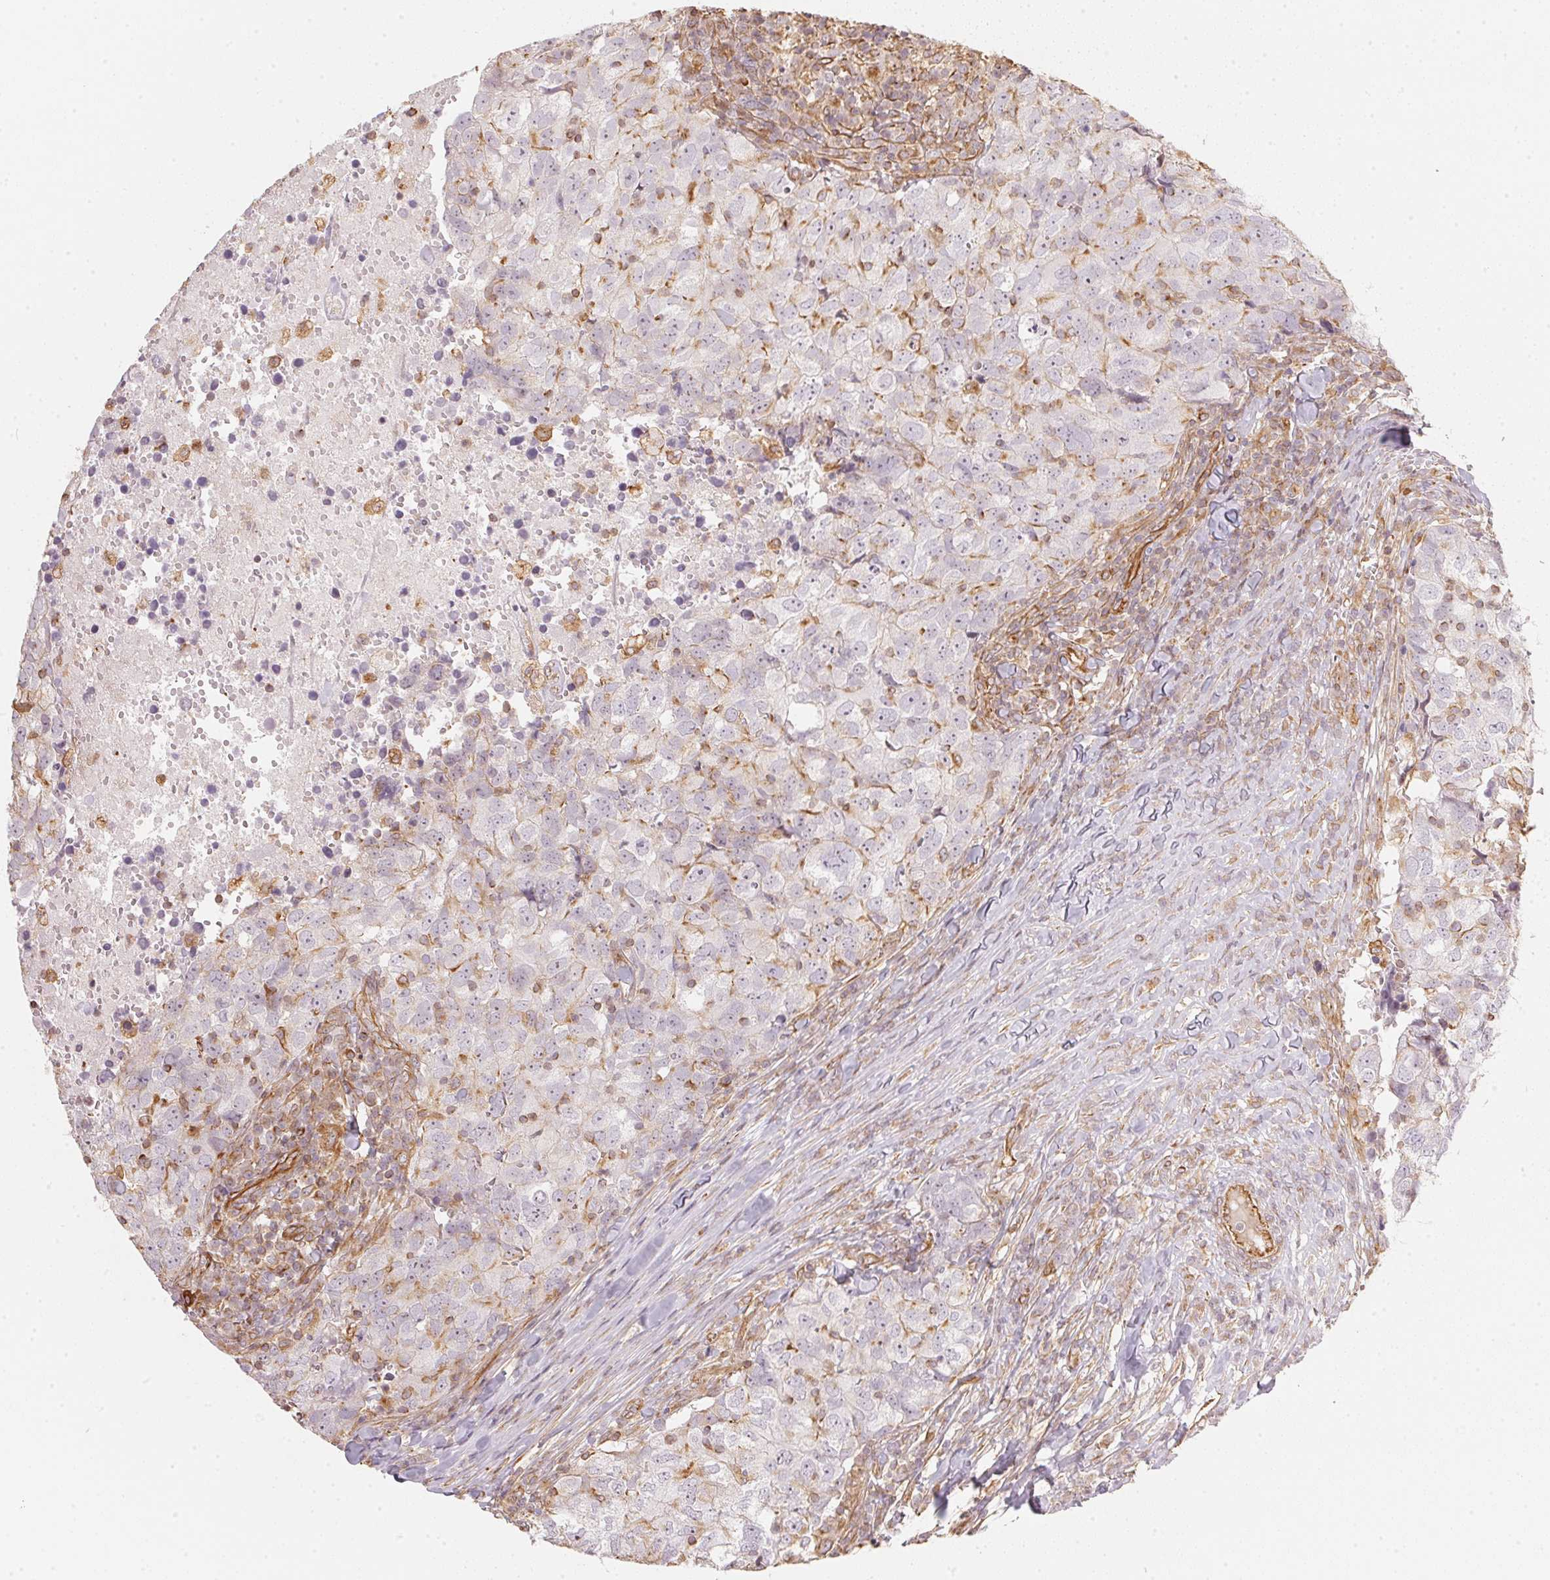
{"staining": {"intensity": "negative", "quantity": "none", "location": "none"}, "tissue": "breast cancer", "cell_type": "Tumor cells", "image_type": "cancer", "snomed": [{"axis": "morphology", "description": "Duct carcinoma"}, {"axis": "topography", "description": "Breast"}], "caption": "An immunohistochemistry (IHC) image of breast intraductal carcinoma is shown. There is no staining in tumor cells of breast intraductal carcinoma.", "gene": "FOXR2", "patient": {"sex": "female", "age": 30}}